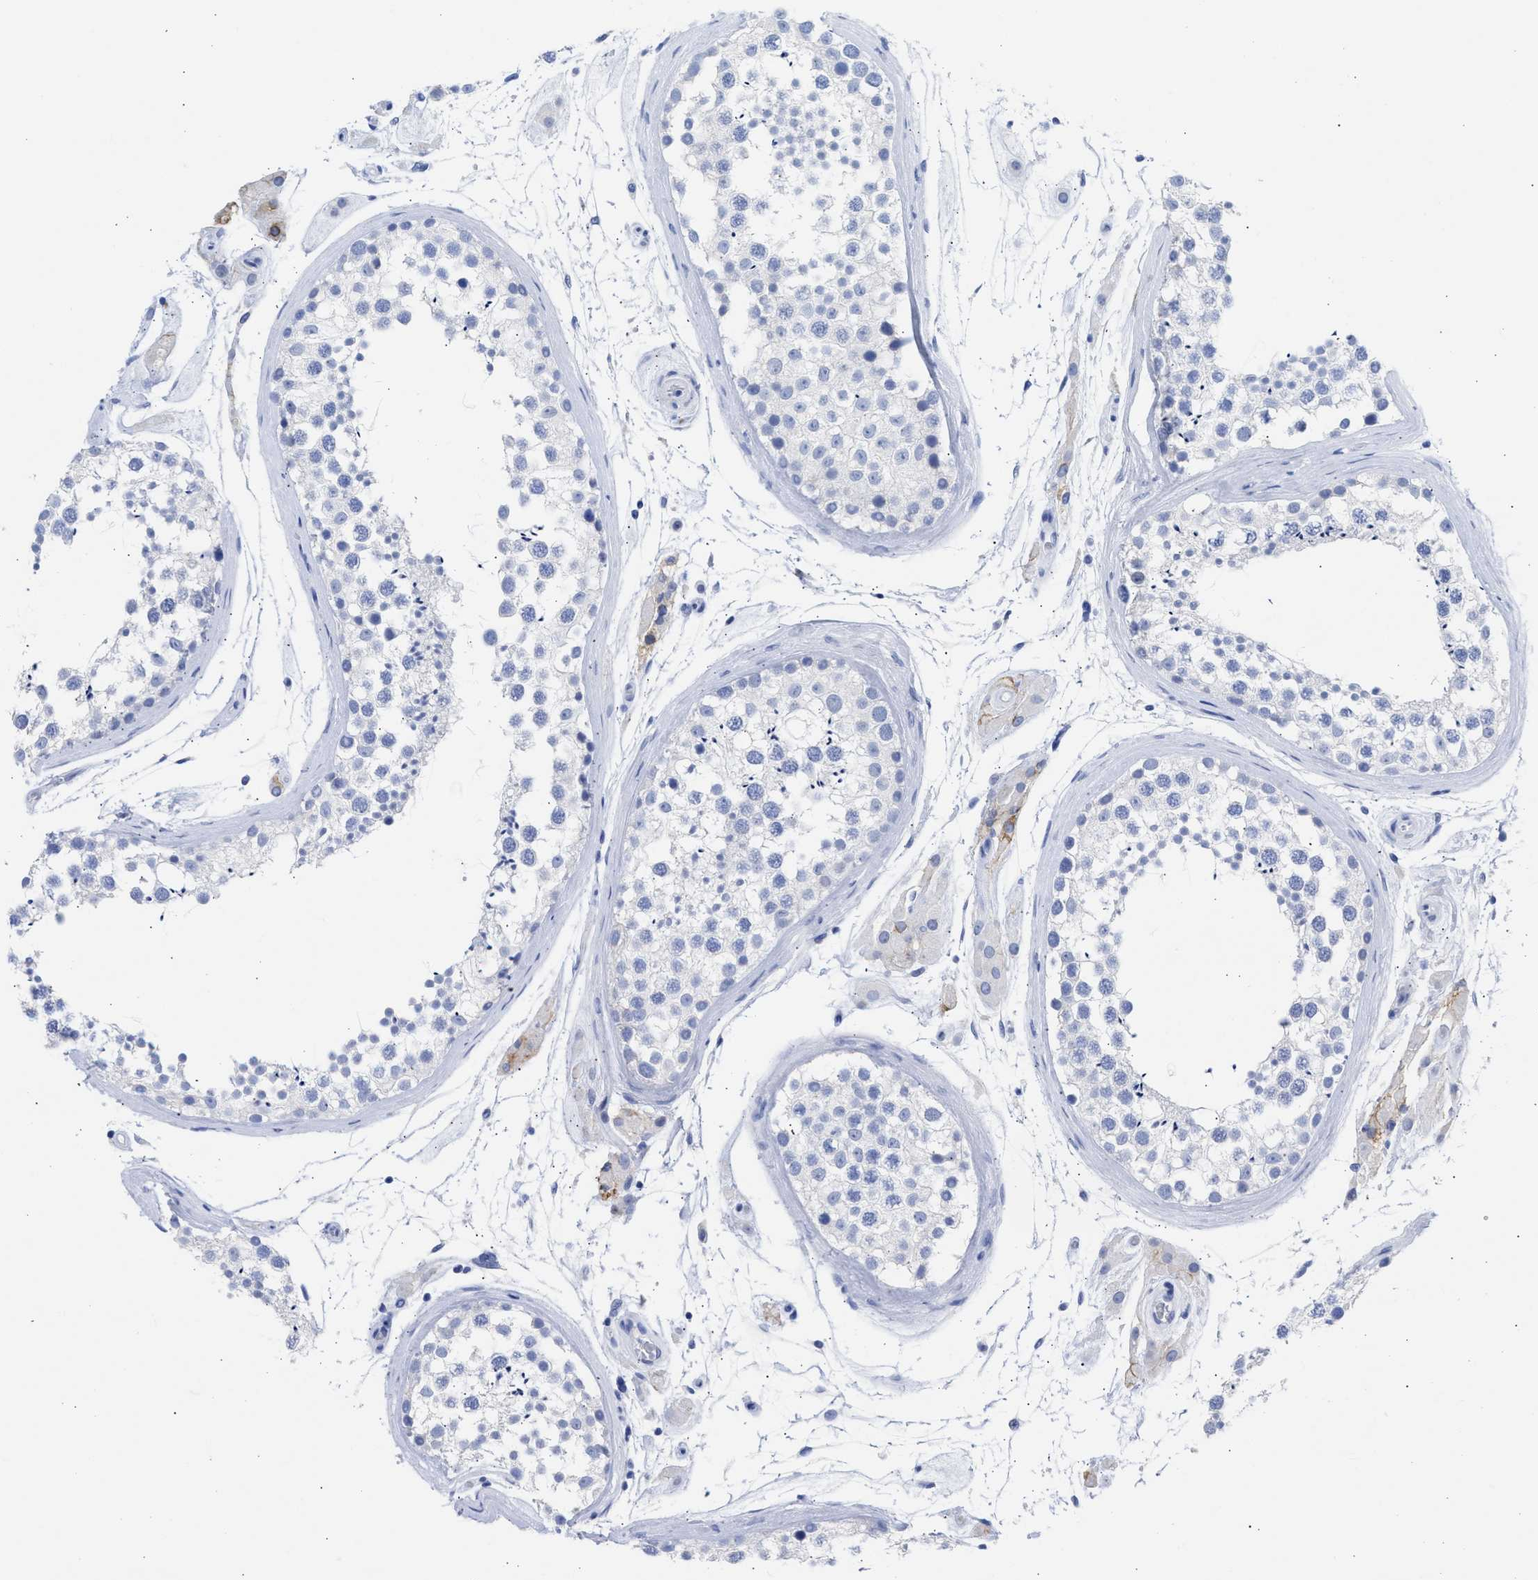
{"staining": {"intensity": "negative", "quantity": "none", "location": "none"}, "tissue": "testis", "cell_type": "Cells in seminiferous ducts", "image_type": "normal", "snomed": [{"axis": "morphology", "description": "Normal tissue, NOS"}, {"axis": "topography", "description": "Testis"}], "caption": "Histopathology image shows no significant protein staining in cells in seminiferous ducts of normal testis. (Stains: DAB IHC with hematoxylin counter stain, Microscopy: brightfield microscopy at high magnification).", "gene": "NCAM1", "patient": {"sex": "male", "age": 46}}